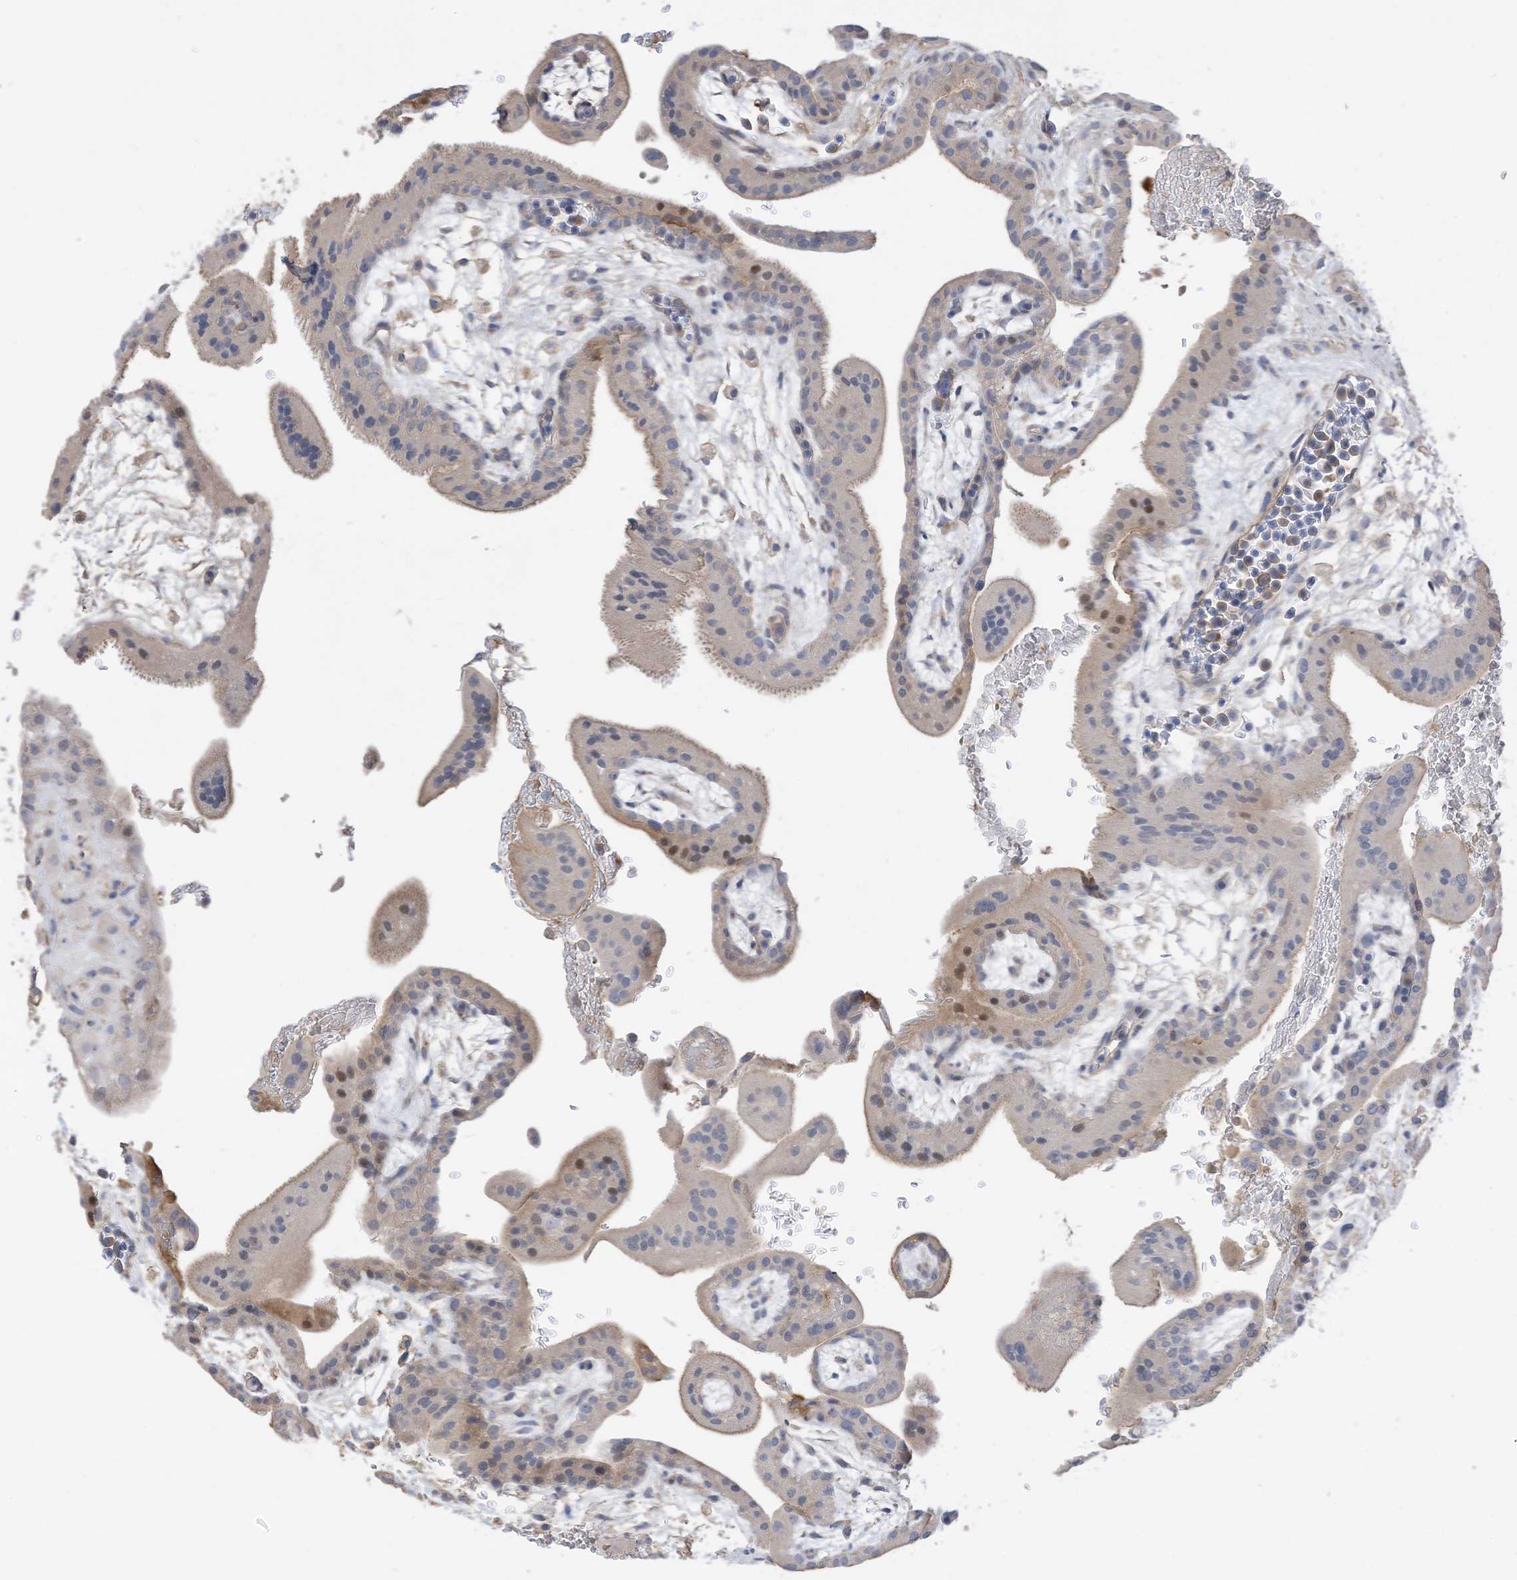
{"staining": {"intensity": "negative", "quantity": "none", "location": "none"}, "tissue": "placenta", "cell_type": "Decidual cells", "image_type": "normal", "snomed": [{"axis": "morphology", "description": "Normal tissue, NOS"}, {"axis": "topography", "description": "Placenta"}], "caption": "Image shows no protein positivity in decidual cells of unremarkable placenta. (Stains: DAB immunohistochemistry with hematoxylin counter stain, Microscopy: brightfield microscopy at high magnification).", "gene": "SLFN14", "patient": {"sex": "female", "age": 35}}